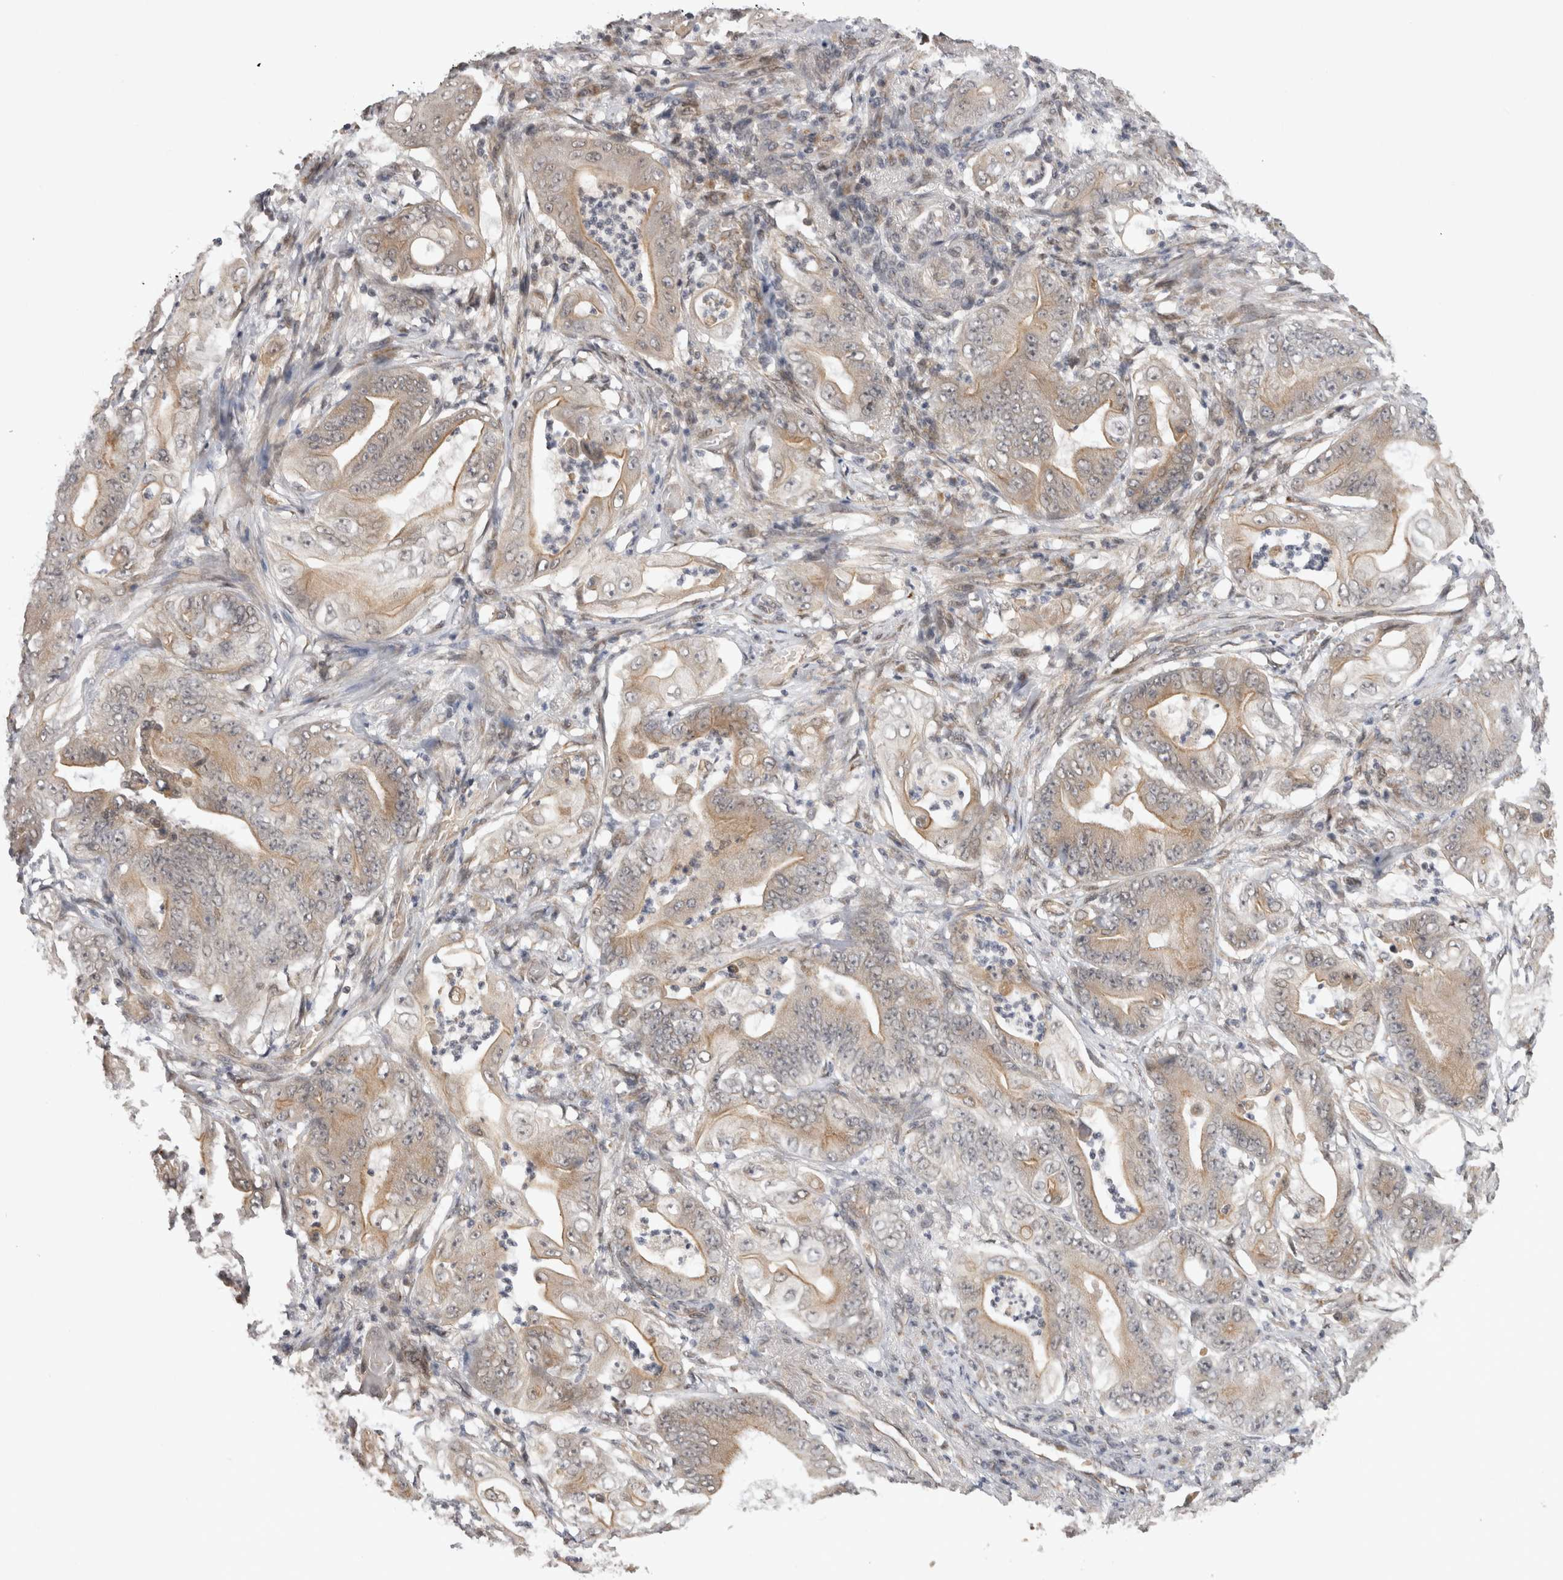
{"staining": {"intensity": "moderate", "quantity": ">75%", "location": "cytoplasmic/membranous"}, "tissue": "stomach cancer", "cell_type": "Tumor cells", "image_type": "cancer", "snomed": [{"axis": "morphology", "description": "Adenocarcinoma, NOS"}, {"axis": "topography", "description": "Stomach"}], "caption": "Brown immunohistochemical staining in human stomach adenocarcinoma exhibits moderate cytoplasmic/membranous expression in about >75% of tumor cells.", "gene": "TMEM65", "patient": {"sex": "female", "age": 73}}